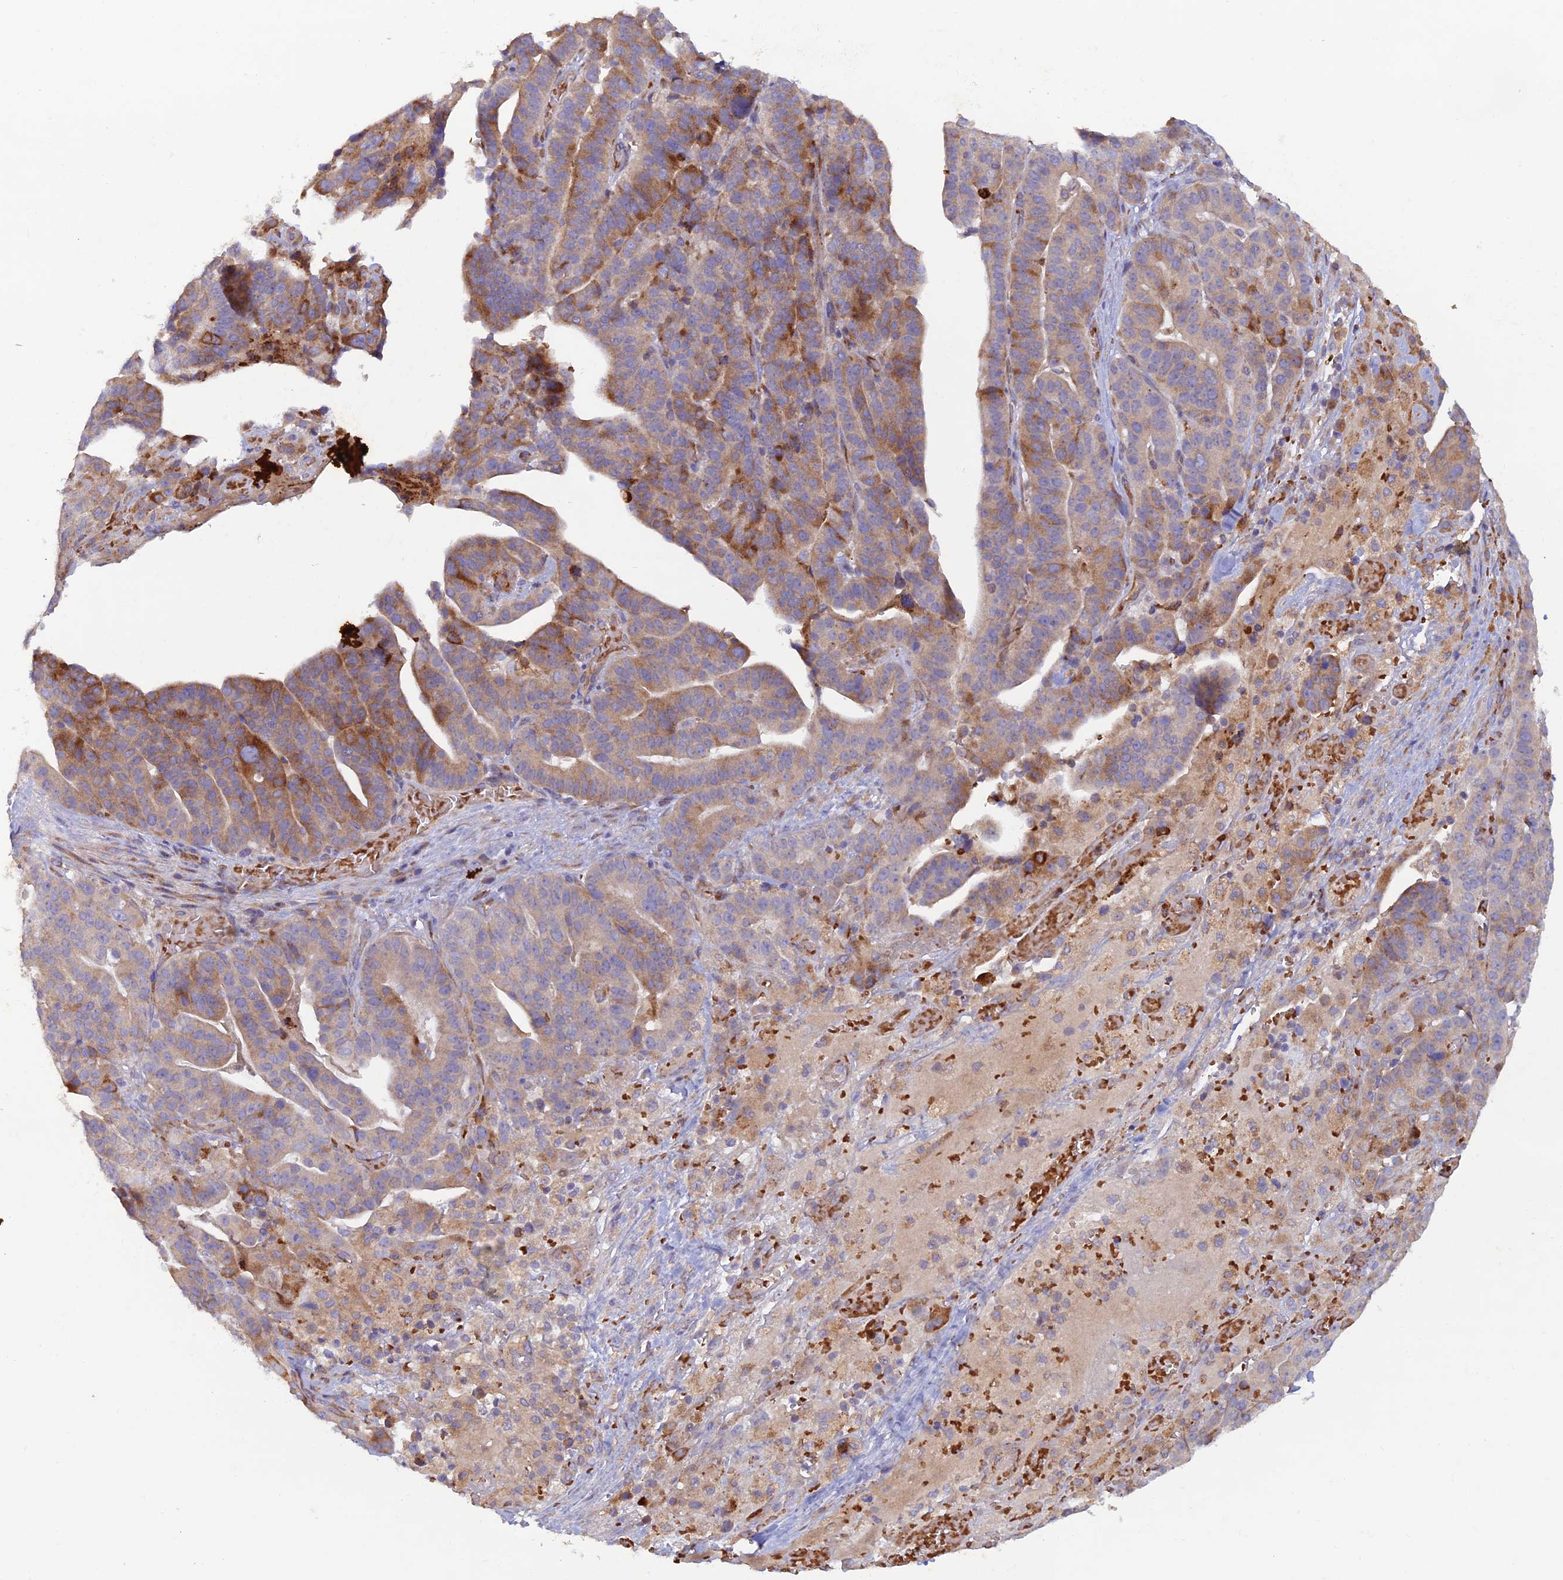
{"staining": {"intensity": "moderate", "quantity": "<25%", "location": "cytoplasmic/membranous"}, "tissue": "stomach cancer", "cell_type": "Tumor cells", "image_type": "cancer", "snomed": [{"axis": "morphology", "description": "Adenocarcinoma, NOS"}, {"axis": "topography", "description": "Stomach"}], "caption": "A high-resolution image shows immunohistochemistry staining of adenocarcinoma (stomach), which exhibits moderate cytoplasmic/membranous positivity in approximately <25% of tumor cells.", "gene": "GMCL1", "patient": {"sex": "male", "age": 48}}